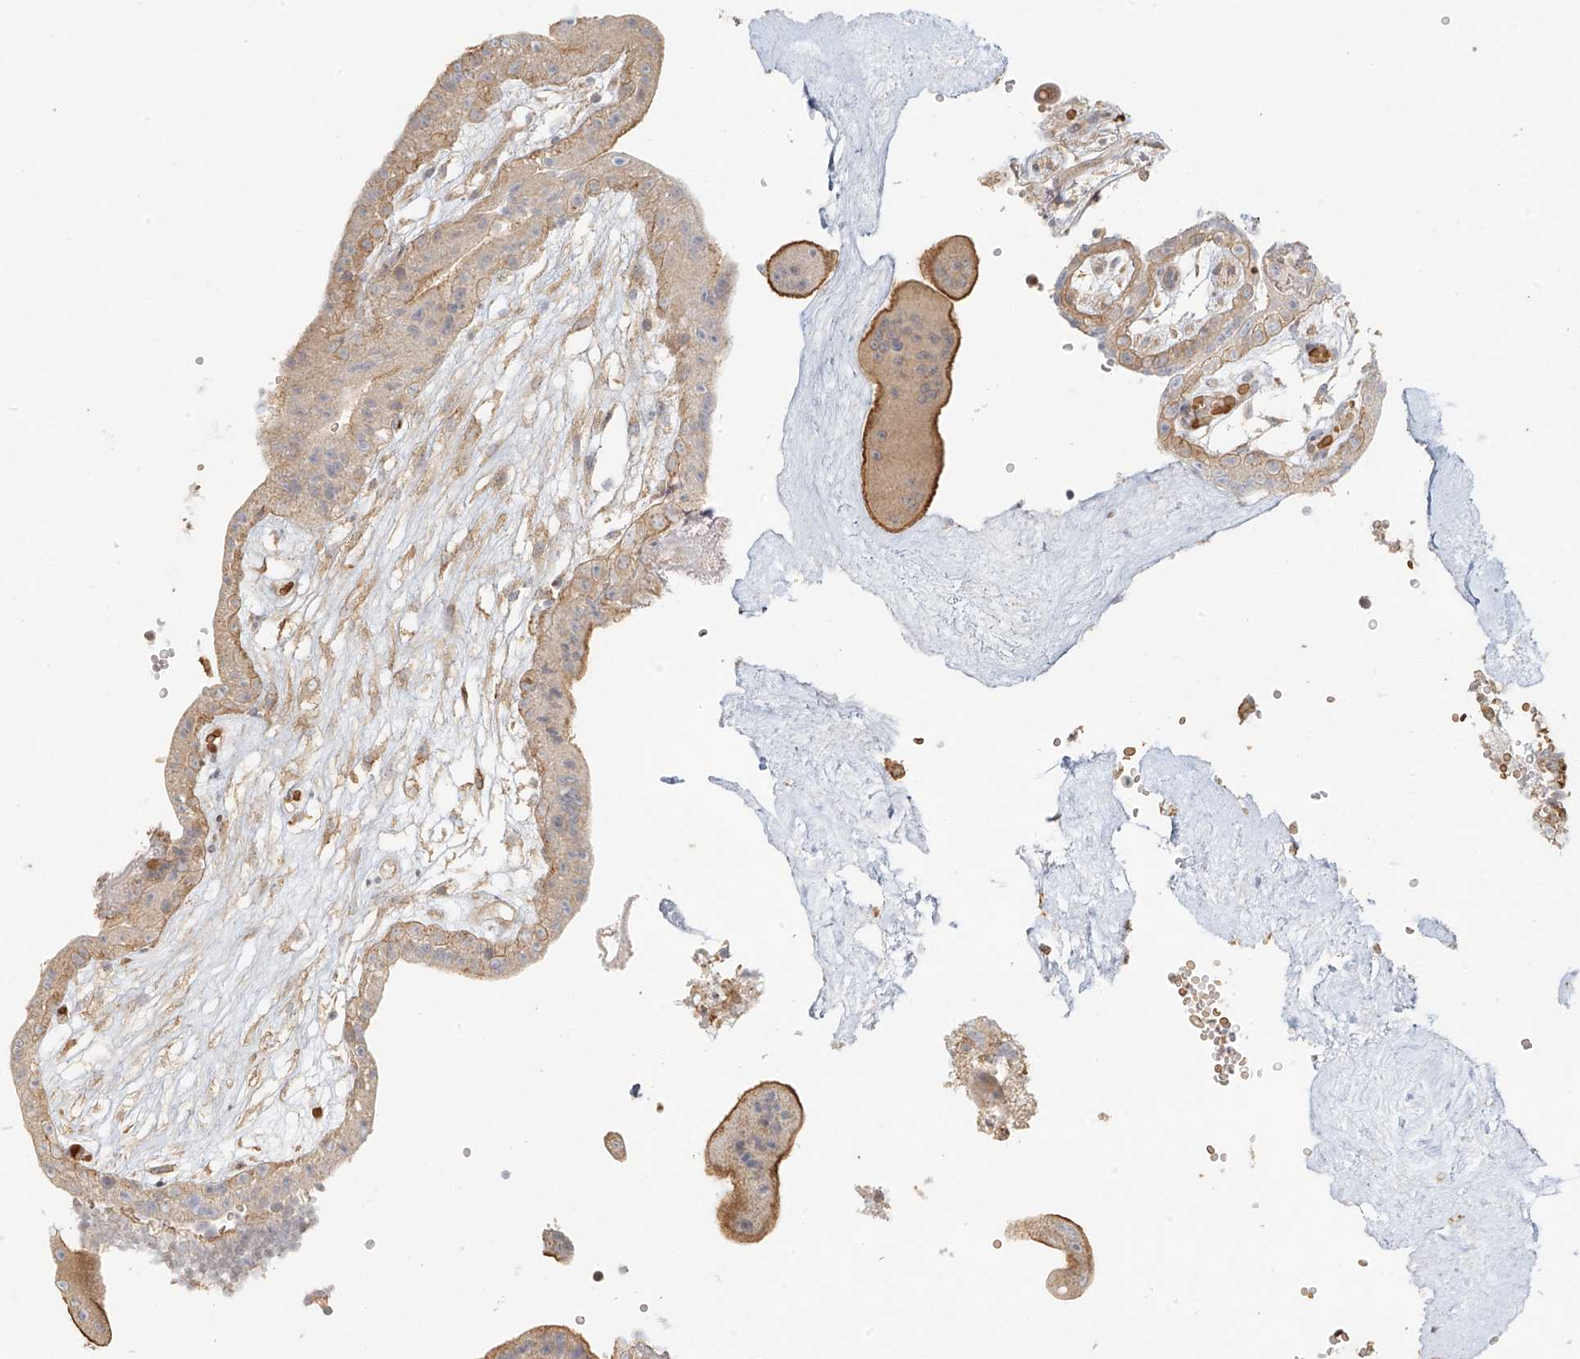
{"staining": {"intensity": "moderate", "quantity": ">75%", "location": "cytoplasmic/membranous"}, "tissue": "placenta", "cell_type": "Trophoblastic cells", "image_type": "normal", "snomed": [{"axis": "morphology", "description": "Normal tissue, NOS"}, {"axis": "topography", "description": "Placenta"}], "caption": "Immunohistochemistry staining of unremarkable placenta, which demonstrates medium levels of moderate cytoplasmic/membranous staining in about >75% of trophoblastic cells indicating moderate cytoplasmic/membranous protein staining. The staining was performed using DAB (brown) for protein detection and nuclei were counterstained in hematoxylin (blue).", "gene": "UPK1B", "patient": {"sex": "female", "age": 18}}